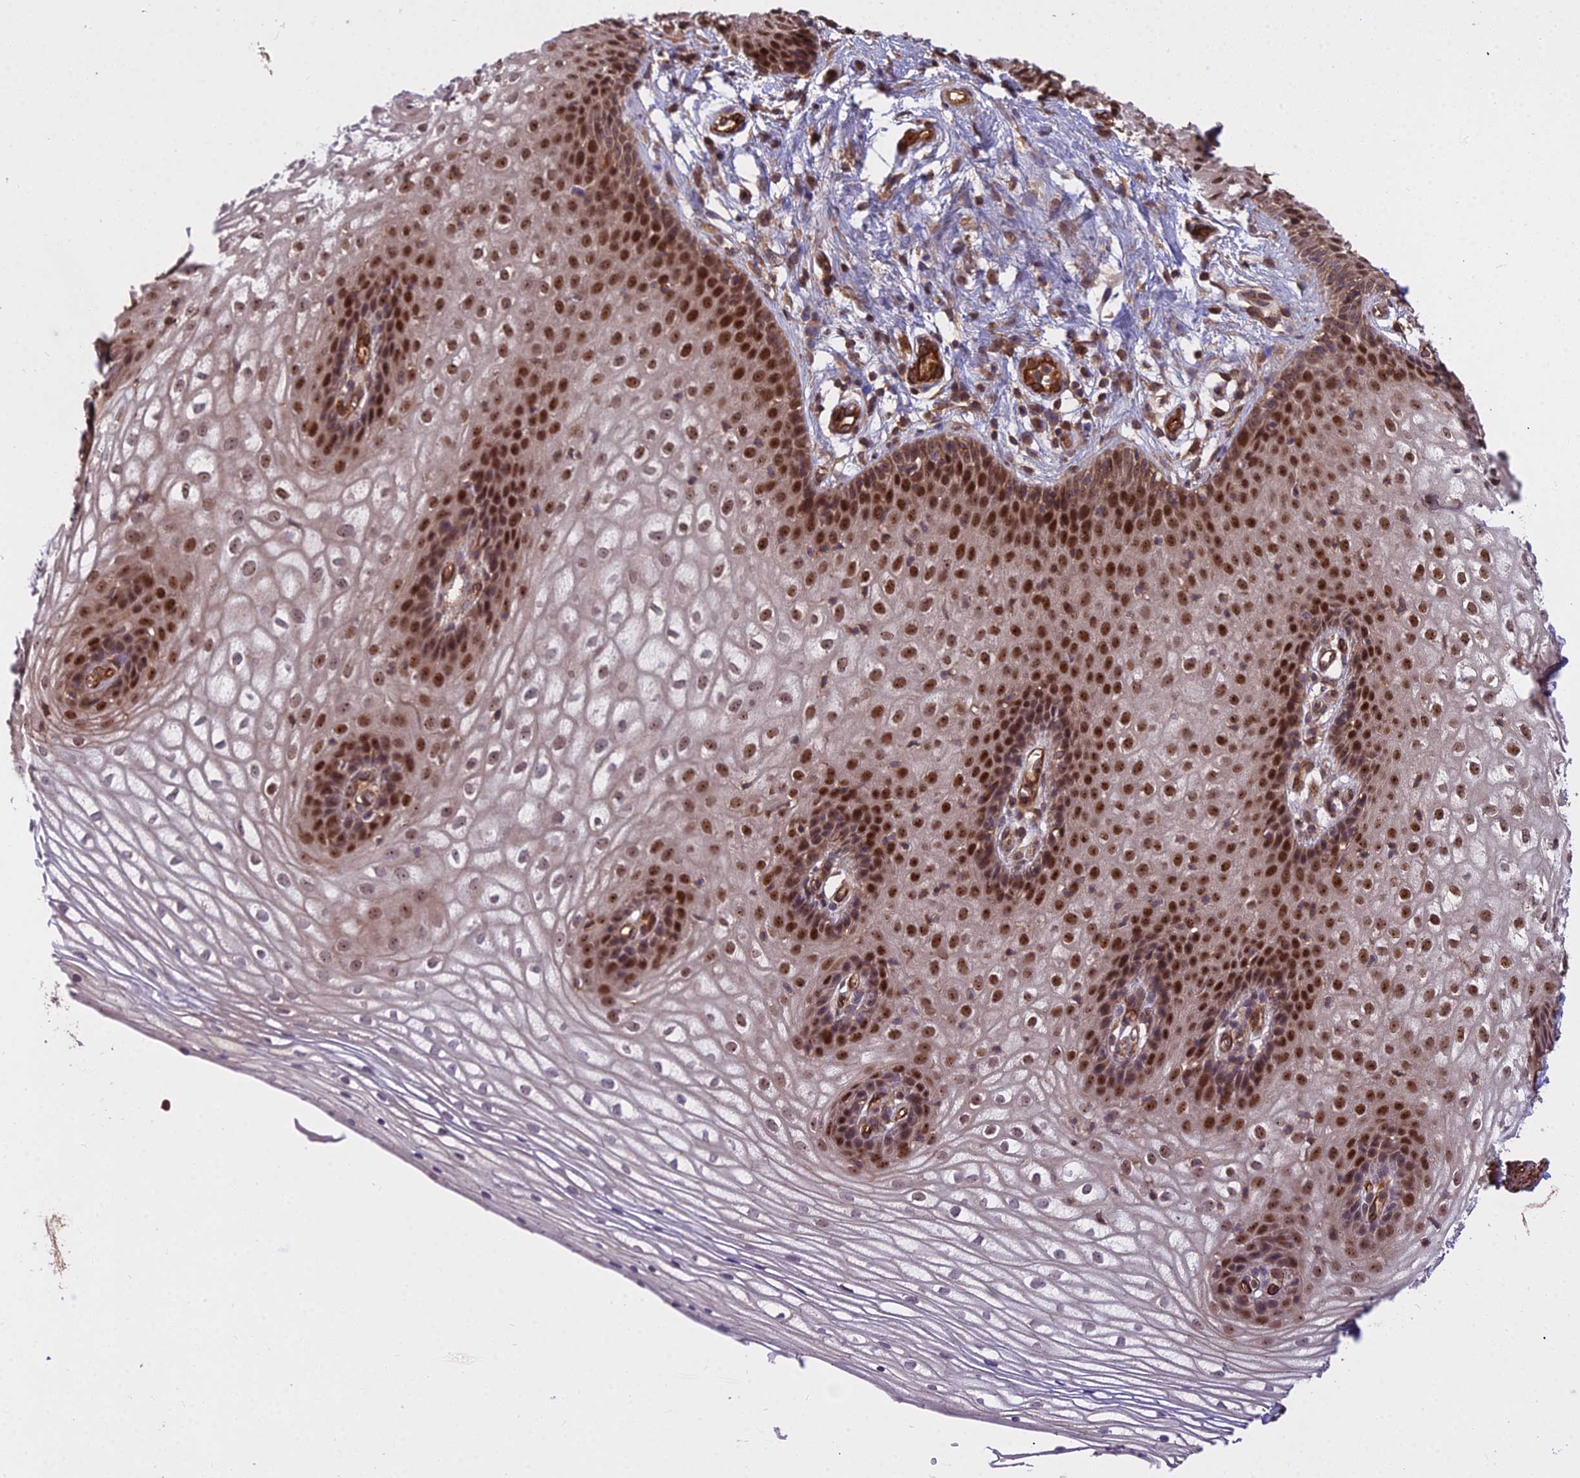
{"staining": {"intensity": "strong", "quantity": ">75%", "location": "cytoplasmic/membranous,nuclear"}, "tissue": "vagina", "cell_type": "Squamous epithelial cells", "image_type": "normal", "snomed": [{"axis": "morphology", "description": "Normal tissue, NOS"}, {"axis": "topography", "description": "Vagina"}], "caption": "Immunohistochemical staining of benign vagina displays >75% levels of strong cytoplasmic/membranous,nuclear protein expression in approximately >75% of squamous epithelial cells. (brown staining indicates protein expression, while blue staining denotes nuclei).", "gene": "TCEA3", "patient": {"sex": "female", "age": 34}}